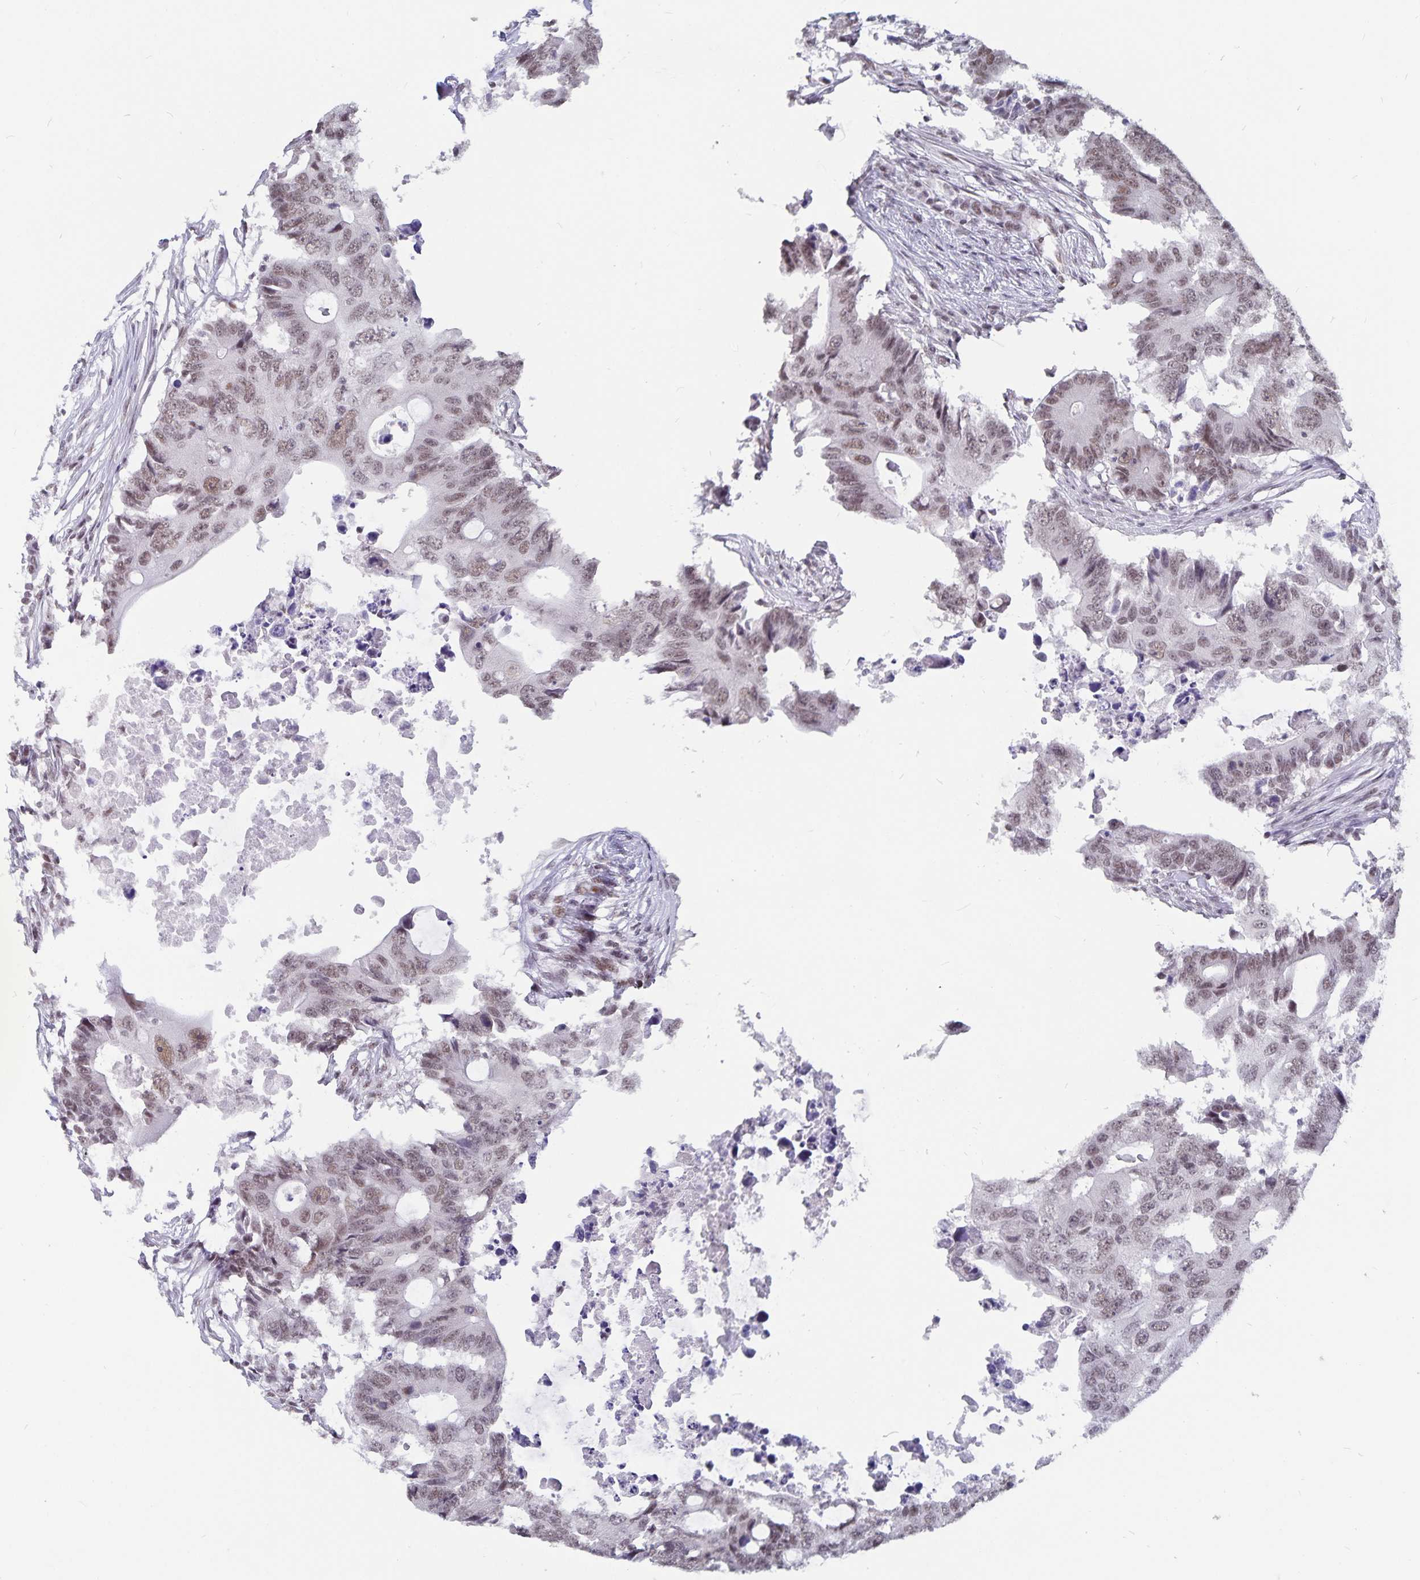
{"staining": {"intensity": "weak", "quantity": ">75%", "location": "nuclear"}, "tissue": "colorectal cancer", "cell_type": "Tumor cells", "image_type": "cancer", "snomed": [{"axis": "morphology", "description": "Adenocarcinoma, NOS"}, {"axis": "topography", "description": "Colon"}], "caption": "Human adenocarcinoma (colorectal) stained for a protein (brown) reveals weak nuclear positive positivity in about >75% of tumor cells.", "gene": "PBX2", "patient": {"sex": "male", "age": 71}}